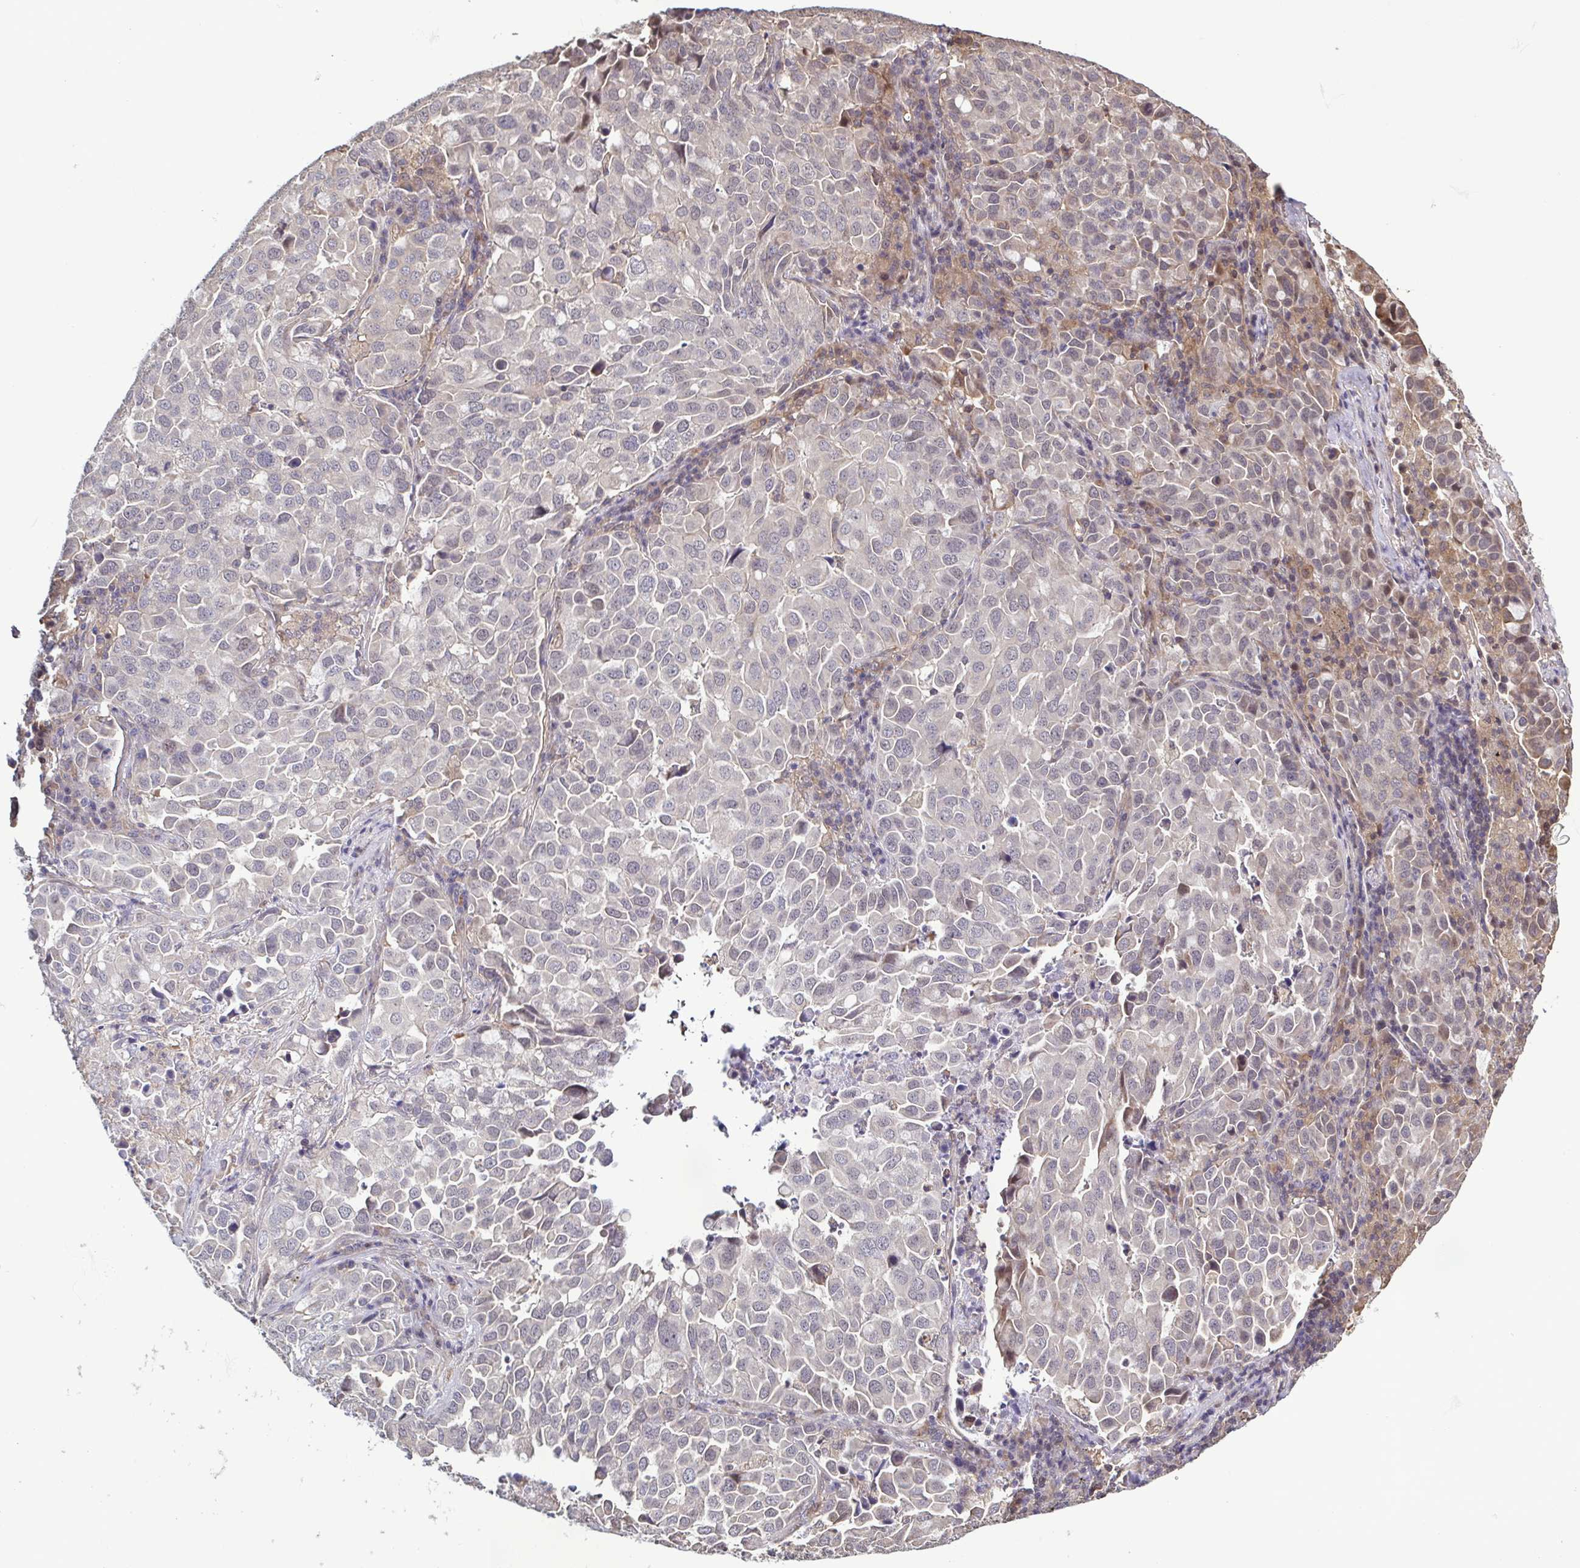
{"staining": {"intensity": "negative", "quantity": "none", "location": "none"}, "tissue": "lung cancer", "cell_type": "Tumor cells", "image_type": "cancer", "snomed": [{"axis": "morphology", "description": "Adenocarcinoma, NOS"}, {"axis": "morphology", "description": "Adenocarcinoma, metastatic, NOS"}, {"axis": "topography", "description": "Lymph node"}, {"axis": "topography", "description": "Lung"}], "caption": "Immunohistochemical staining of lung metastatic adenocarcinoma displays no significant expression in tumor cells.", "gene": "ZNF200", "patient": {"sex": "female", "age": 65}}